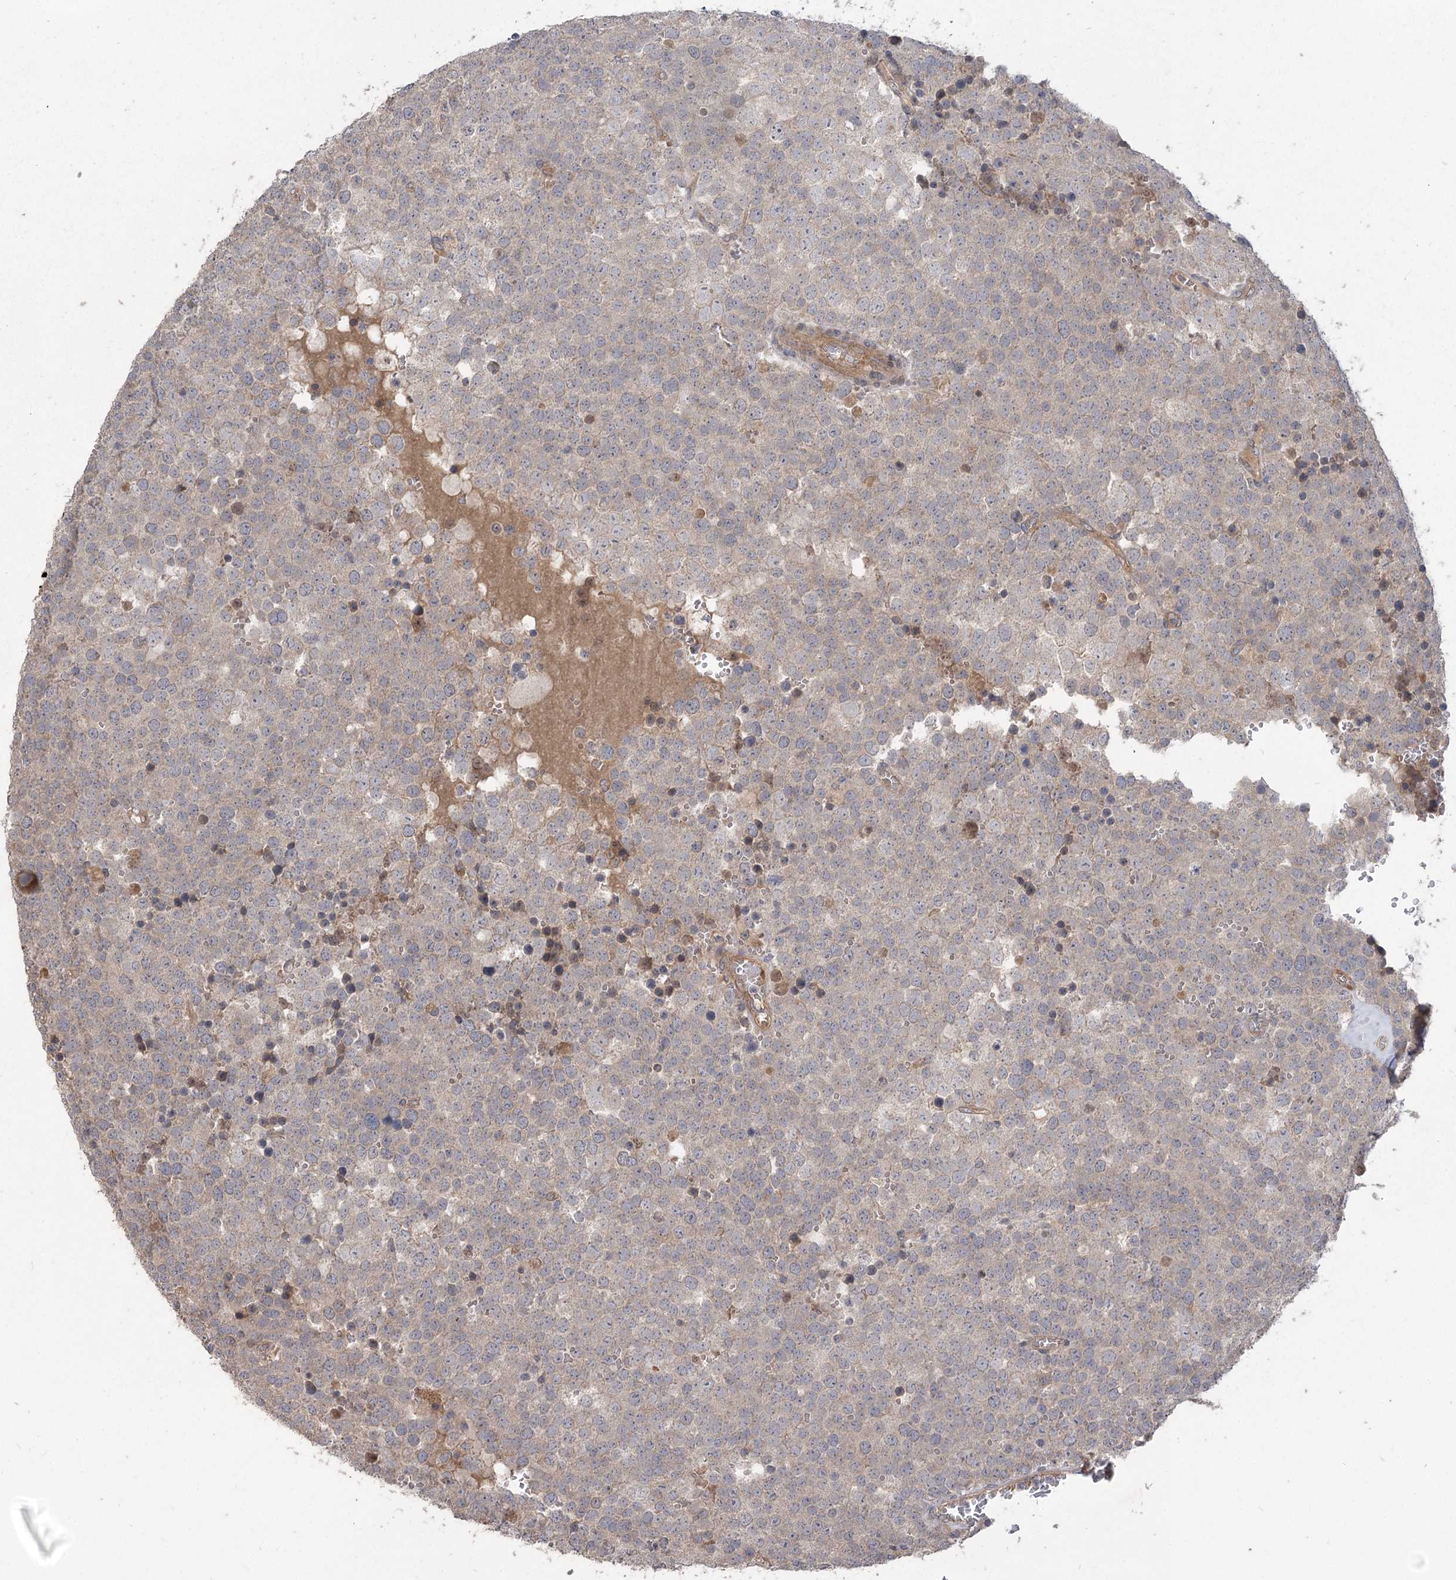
{"staining": {"intensity": "negative", "quantity": "none", "location": "none"}, "tissue": "testis cancer", "cell_type": "Tumor cells", "image_type": "cancer", "snomed": [{"axis": "morphology", "description": "Seminoma, NOS"}, {"axis": "topography", "description": "Testis"}], "caption": "High magnification brightfield microscopy of testis cancer stained with DAB (3,3'-diaminobenzidine) (brown) and counterstained with hematoxylin (blue): tumor cells show no significant positivity.", "gene": "RIN2", "patient": {"sex": "male", "age": 71}}